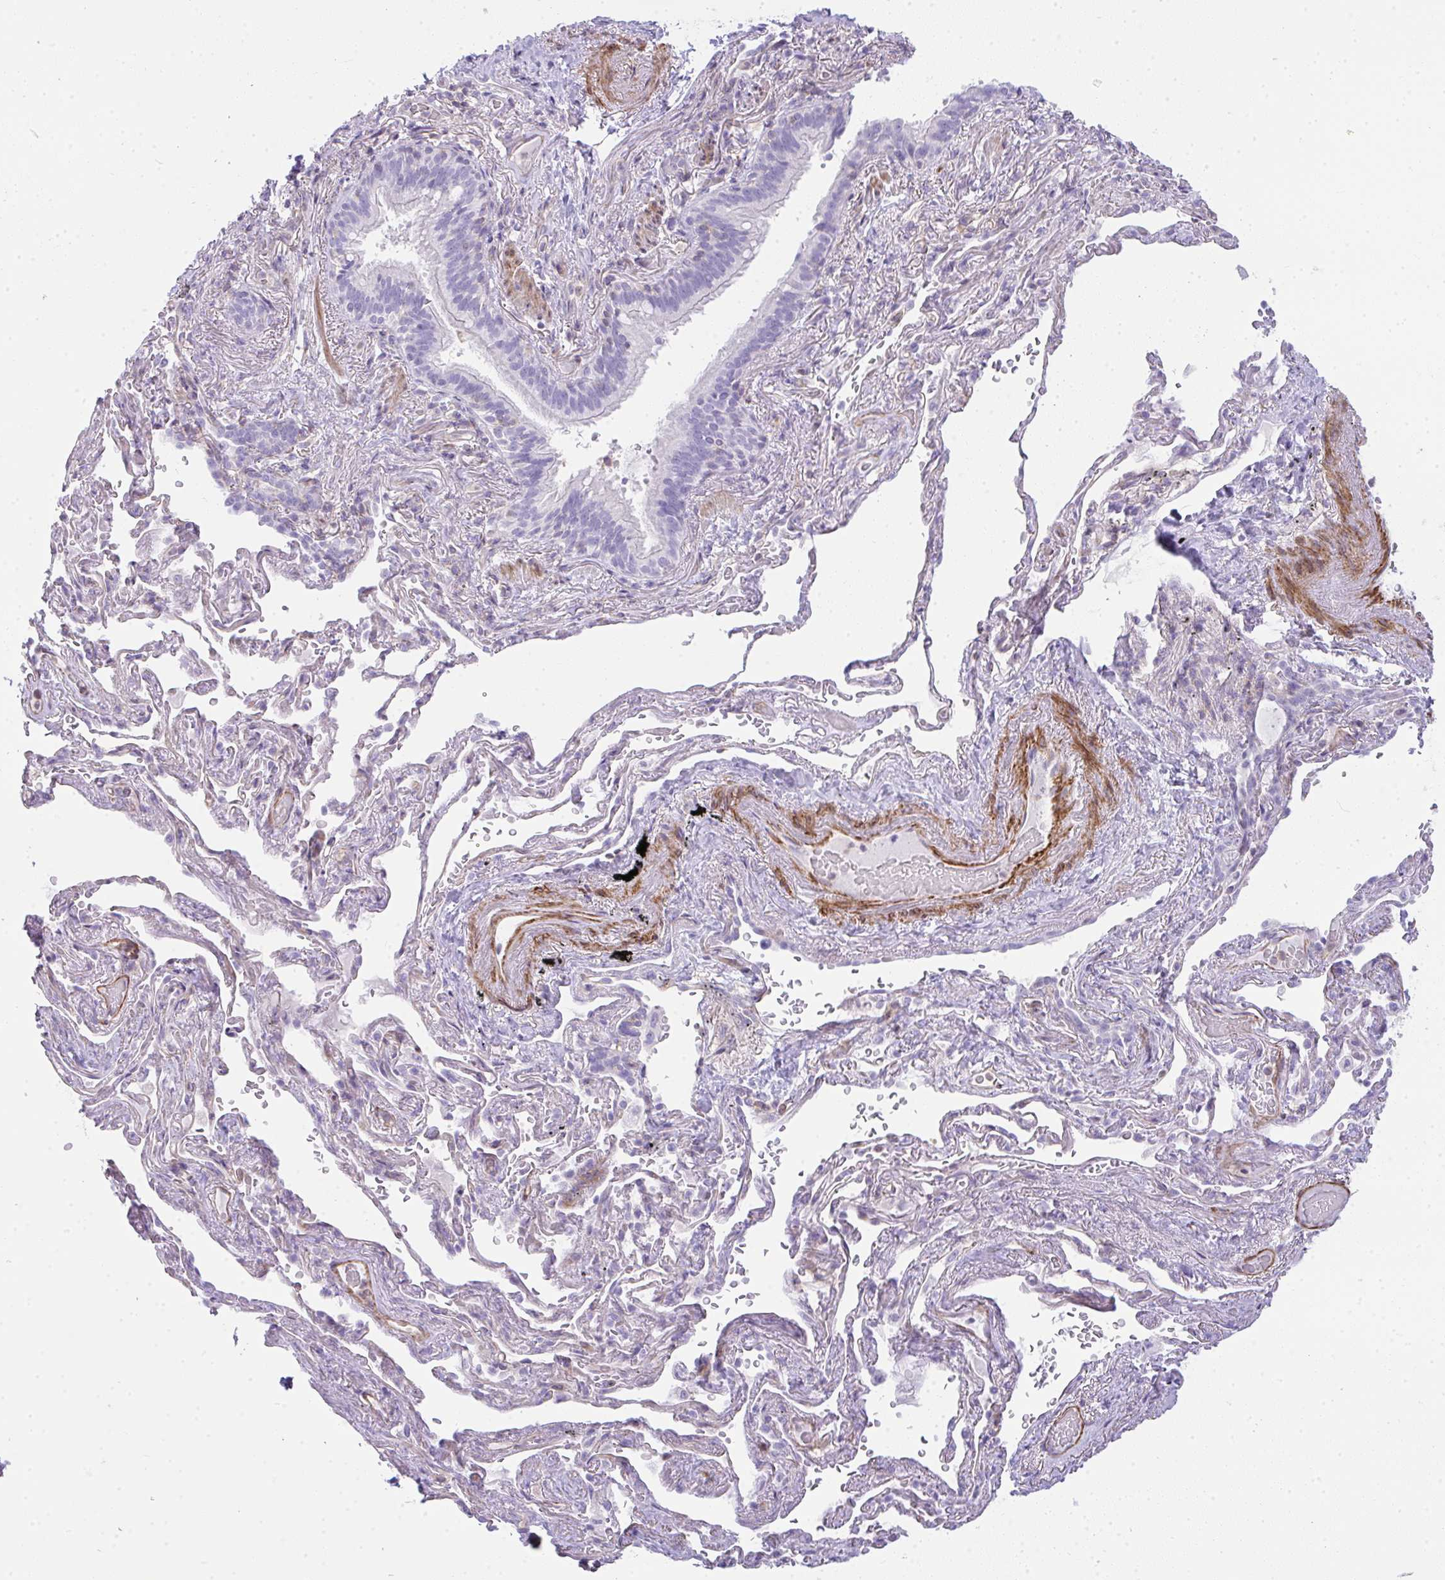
{"staining": {"intensity": "negative", "quantity": "none", "location": "none"}, "tissue": "bronchus", "cell_type": "Respiratory epithelial cells", "image_type": "normal", "snomed": [{"axis": "morphology", "description": "Normal tissue, NOS"}, {"axis": "topography", "description": "Bronchus"}], "caption": "Bronchus stained for a protein using immunohistochemistry (IHC) exhibits no positivity respiratory epithelial cells.", "gene": "CDRT15", "patient": {"sex": "male", "age": 70}}